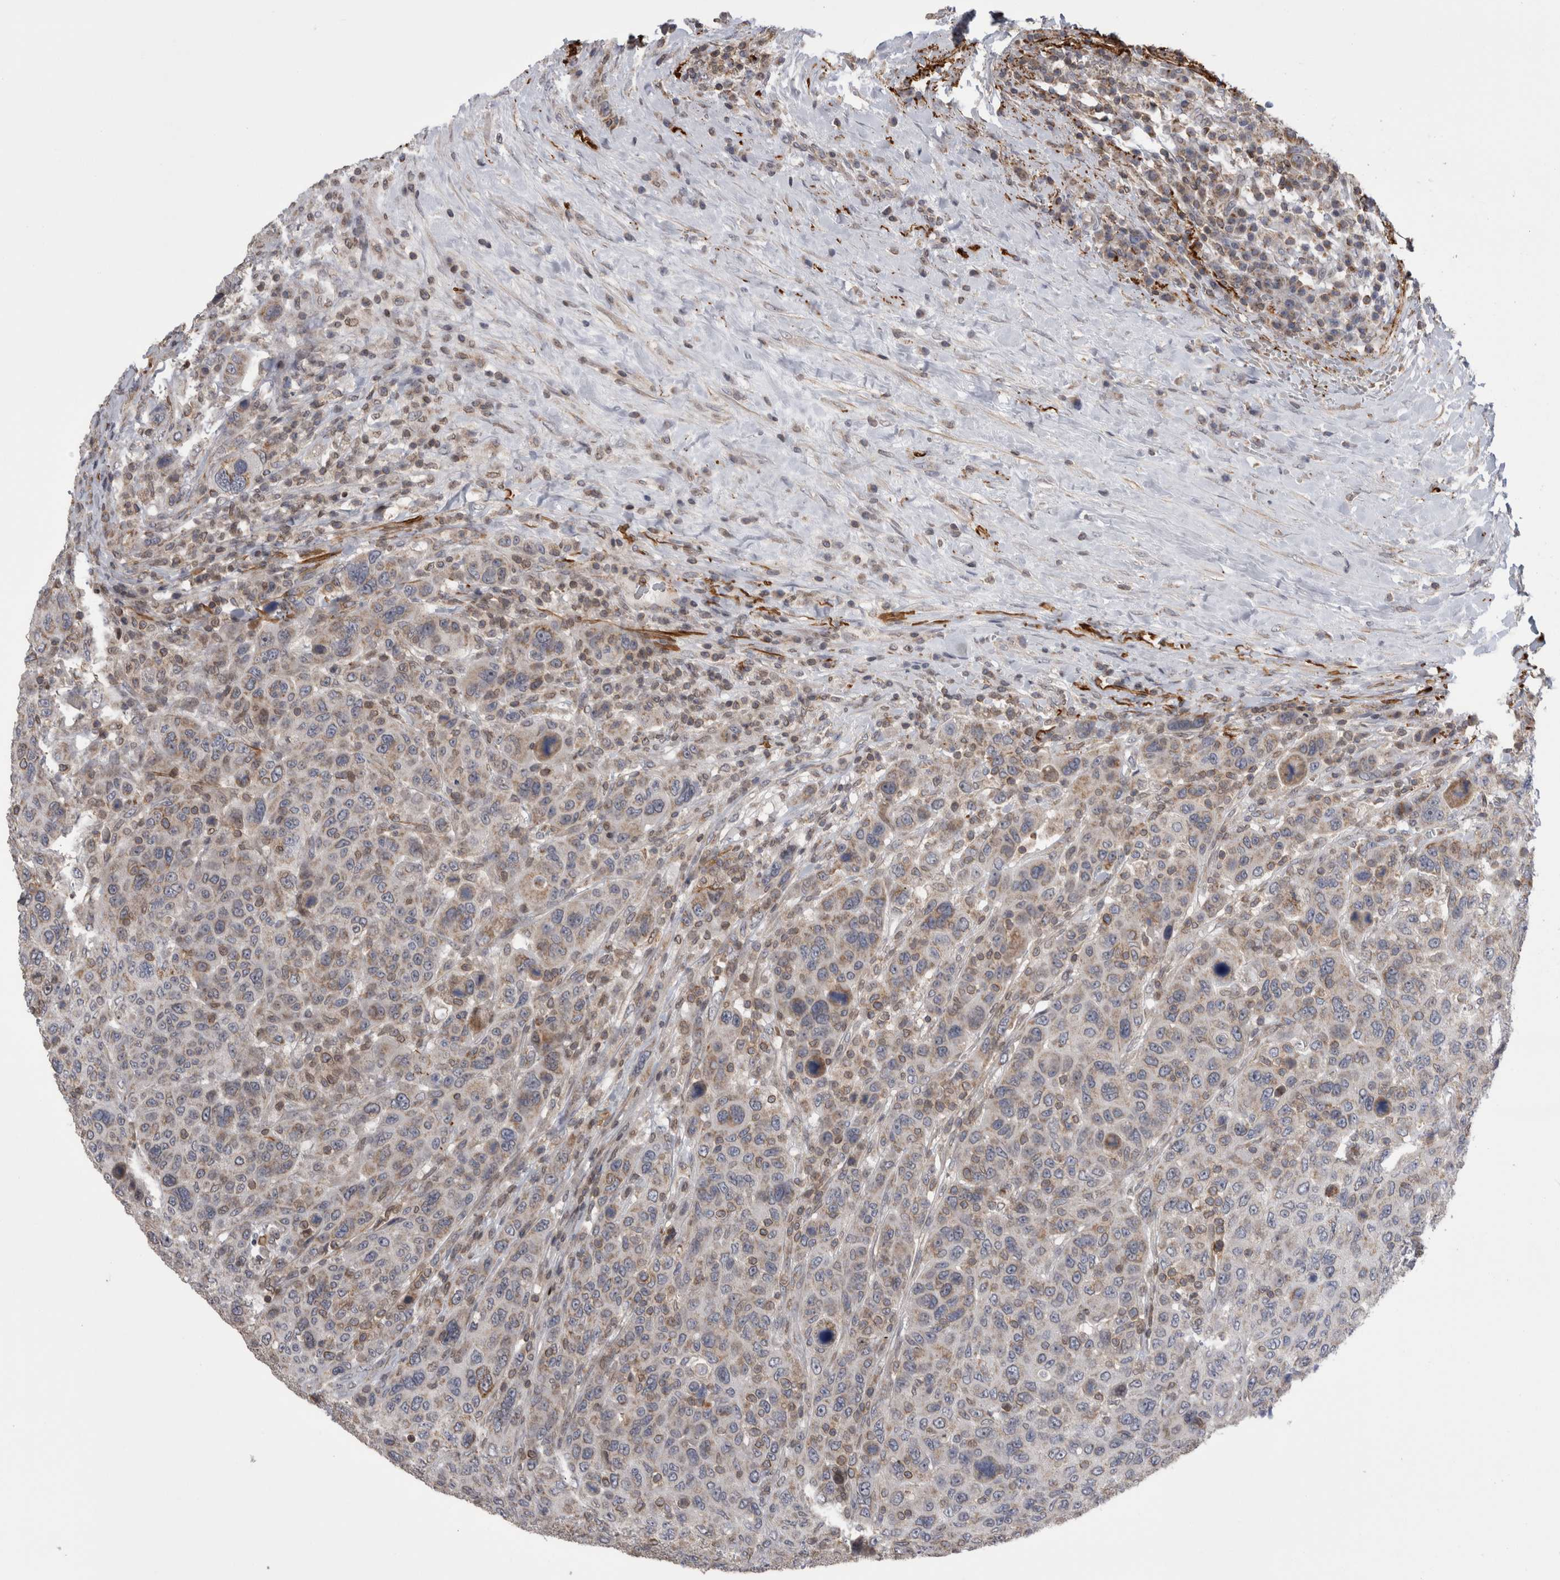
{"staining": {"intensity": "weak", "quantity": "25%-75%", "location": "cytoplasmic/membranous"}, "tissue": "breast cancer", "cell_type": "Tumor cells", "image_type": "cancer", "snomed": [{"axis": "morphology", "description": "Duct carcinoma"}, {"axis": "topography", "description": "Breast"}], "caption": "A brown stain labels weak cytoplasmic/membranous expression of a protein in human breast cancer tumor cells.", "gene": "DARS2", "patient": {"sex": "female", "age": 37}}